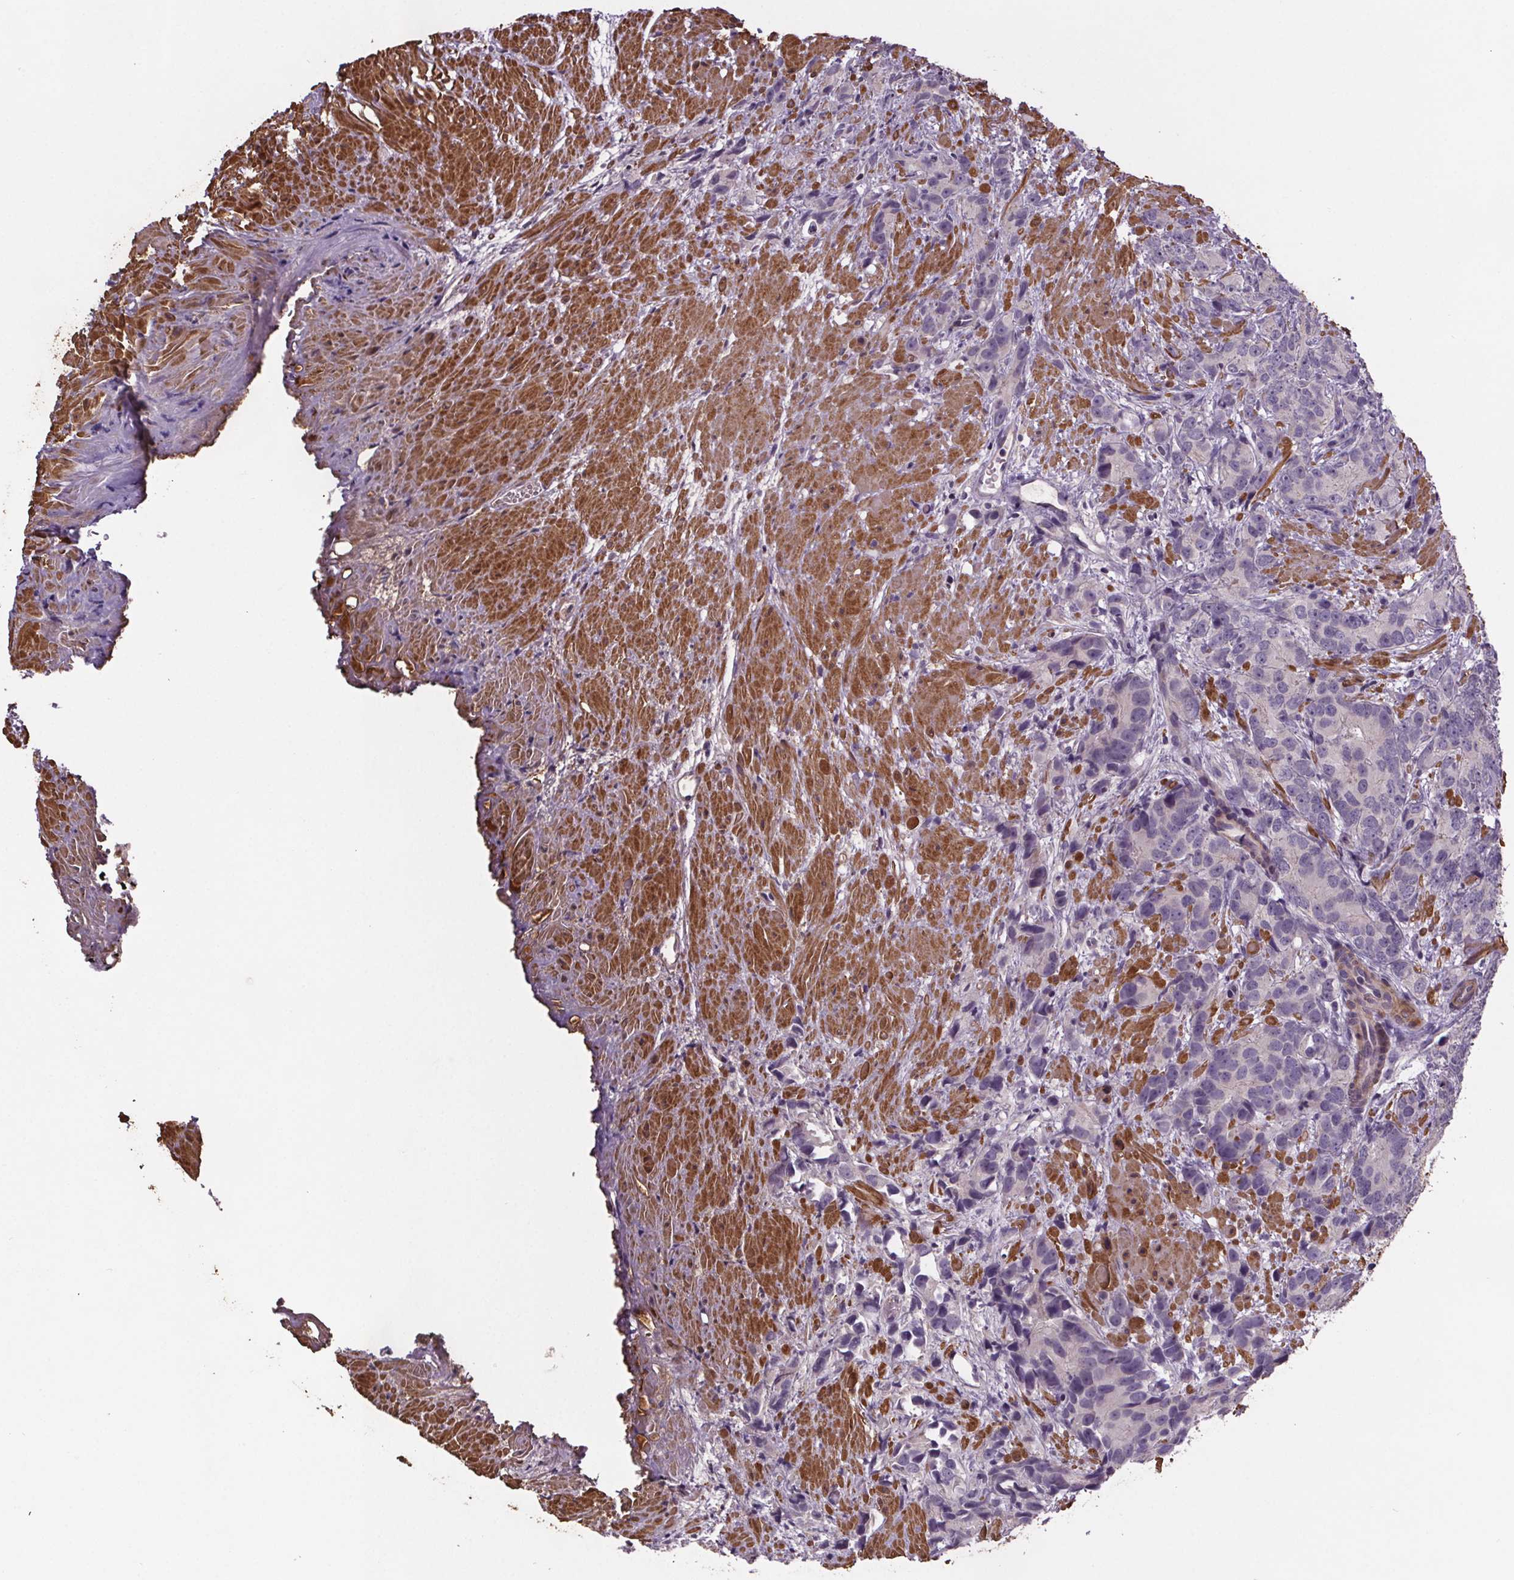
{"staining": {"intensity": "negative", "quantity": "none", "location": "none"}, "tissue": "prostate cancer", "cell_type": "Tumor cells", "image_type": "cancer", "snomed": [{"axis": "morphology", "description": "Adenocarcinoma, High grade"}, {"axis": "topography", "description": "Prostate"}], "caption": "A high-resolution image shows immunohistochemistry staining of adenocarcinoma (high-grade) (prostate), which displays no significant positivity in tumor cells.", "gene": "CLN3", "patient": {"sex": "male", "age": 90}}